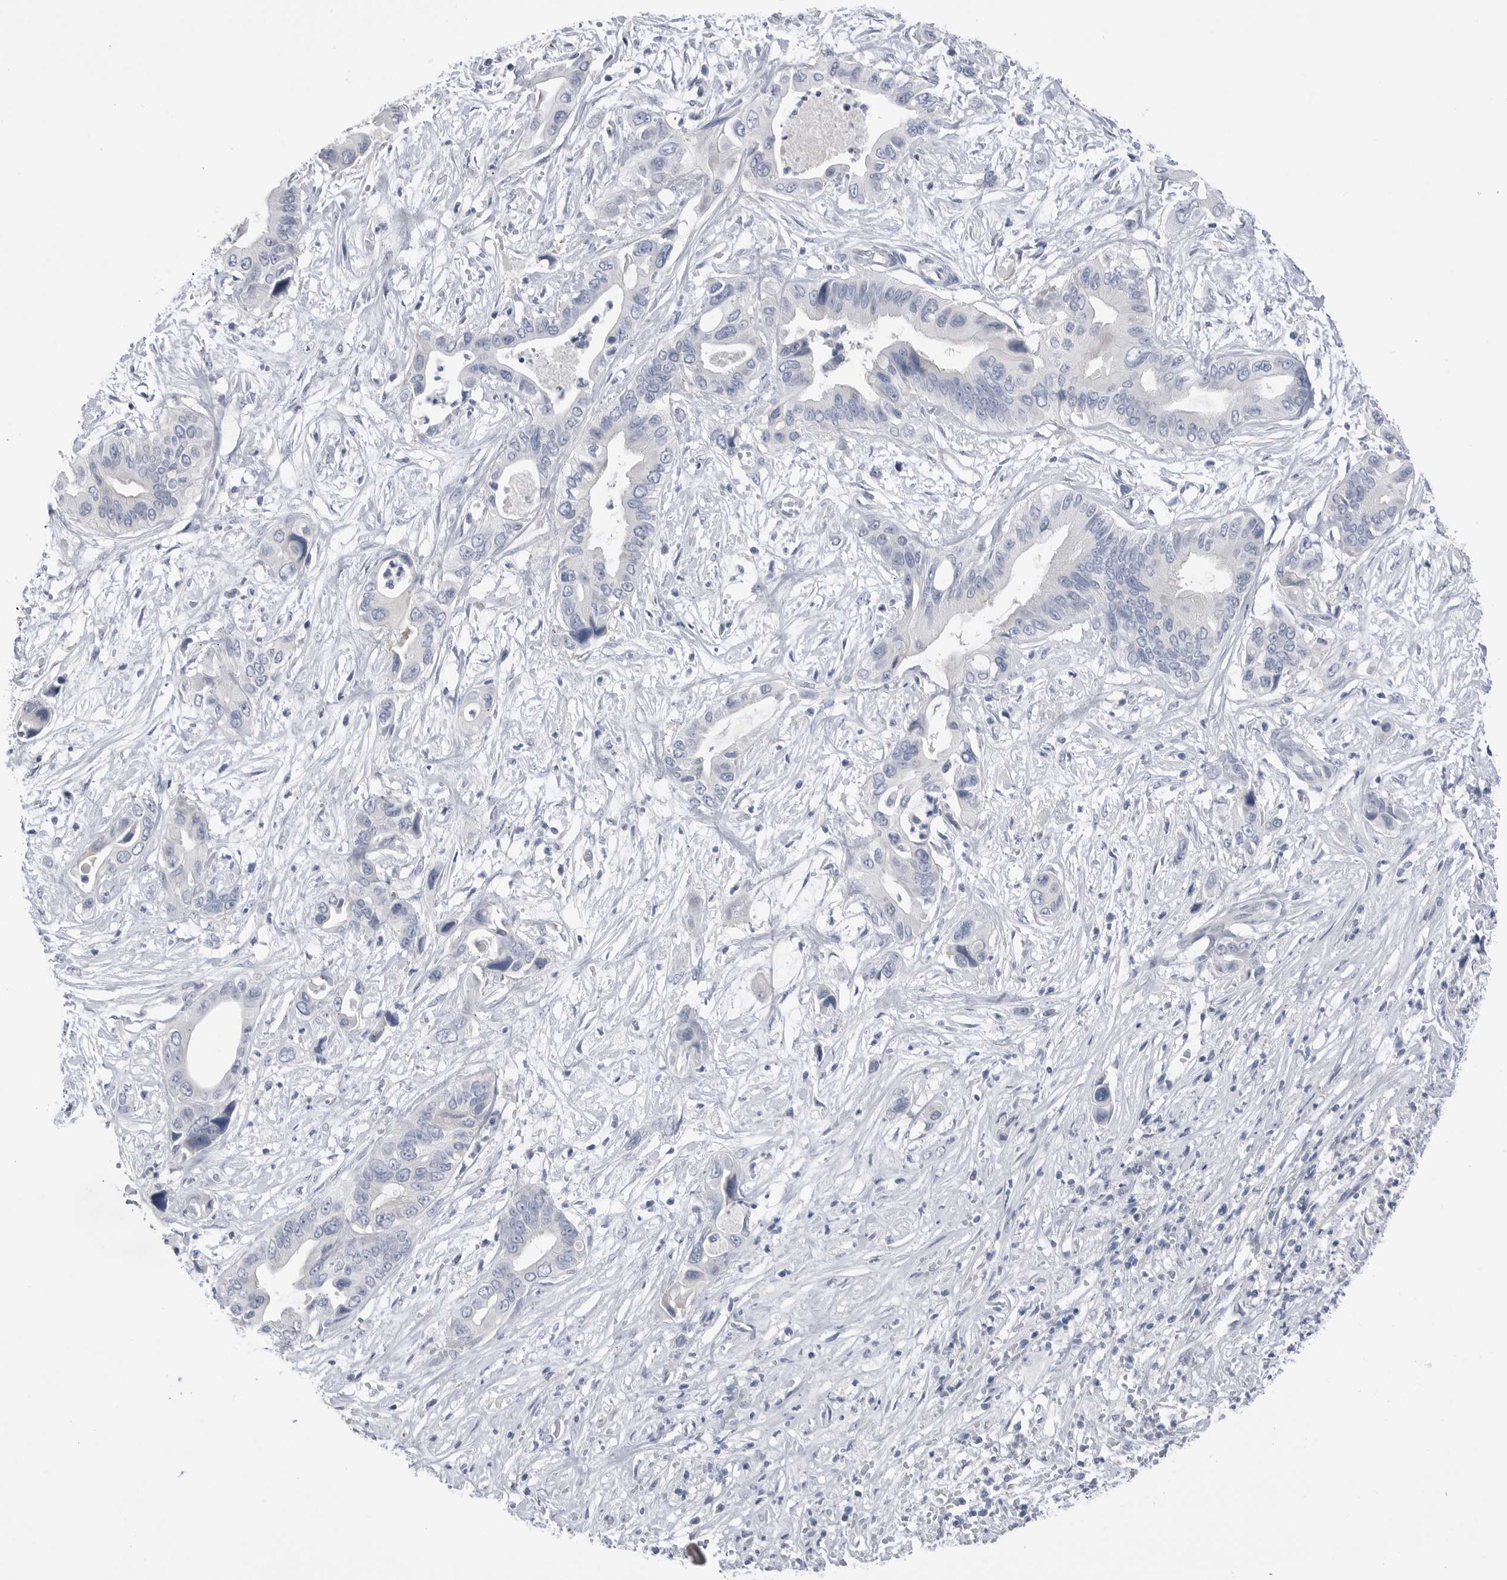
{"staining": {"intensity": "negative", "quantity": "none", "location": "none"}, "tissue": "pancreatic cancer", "cell_type": "Tumor cells", "image_type": "cancer", "snomed": [{"axis": "morphology", "description": "Adenocarcinoma, NOS"}, {"axis": "topography", "description": "Pancreas"}], "caption": "Adenocarcinoma (pancreatic) stained for a protein using IHC displays no positivity tumor cells.", "gene": "ABHD12", "patient": {"sex": "male", "age": 66}}